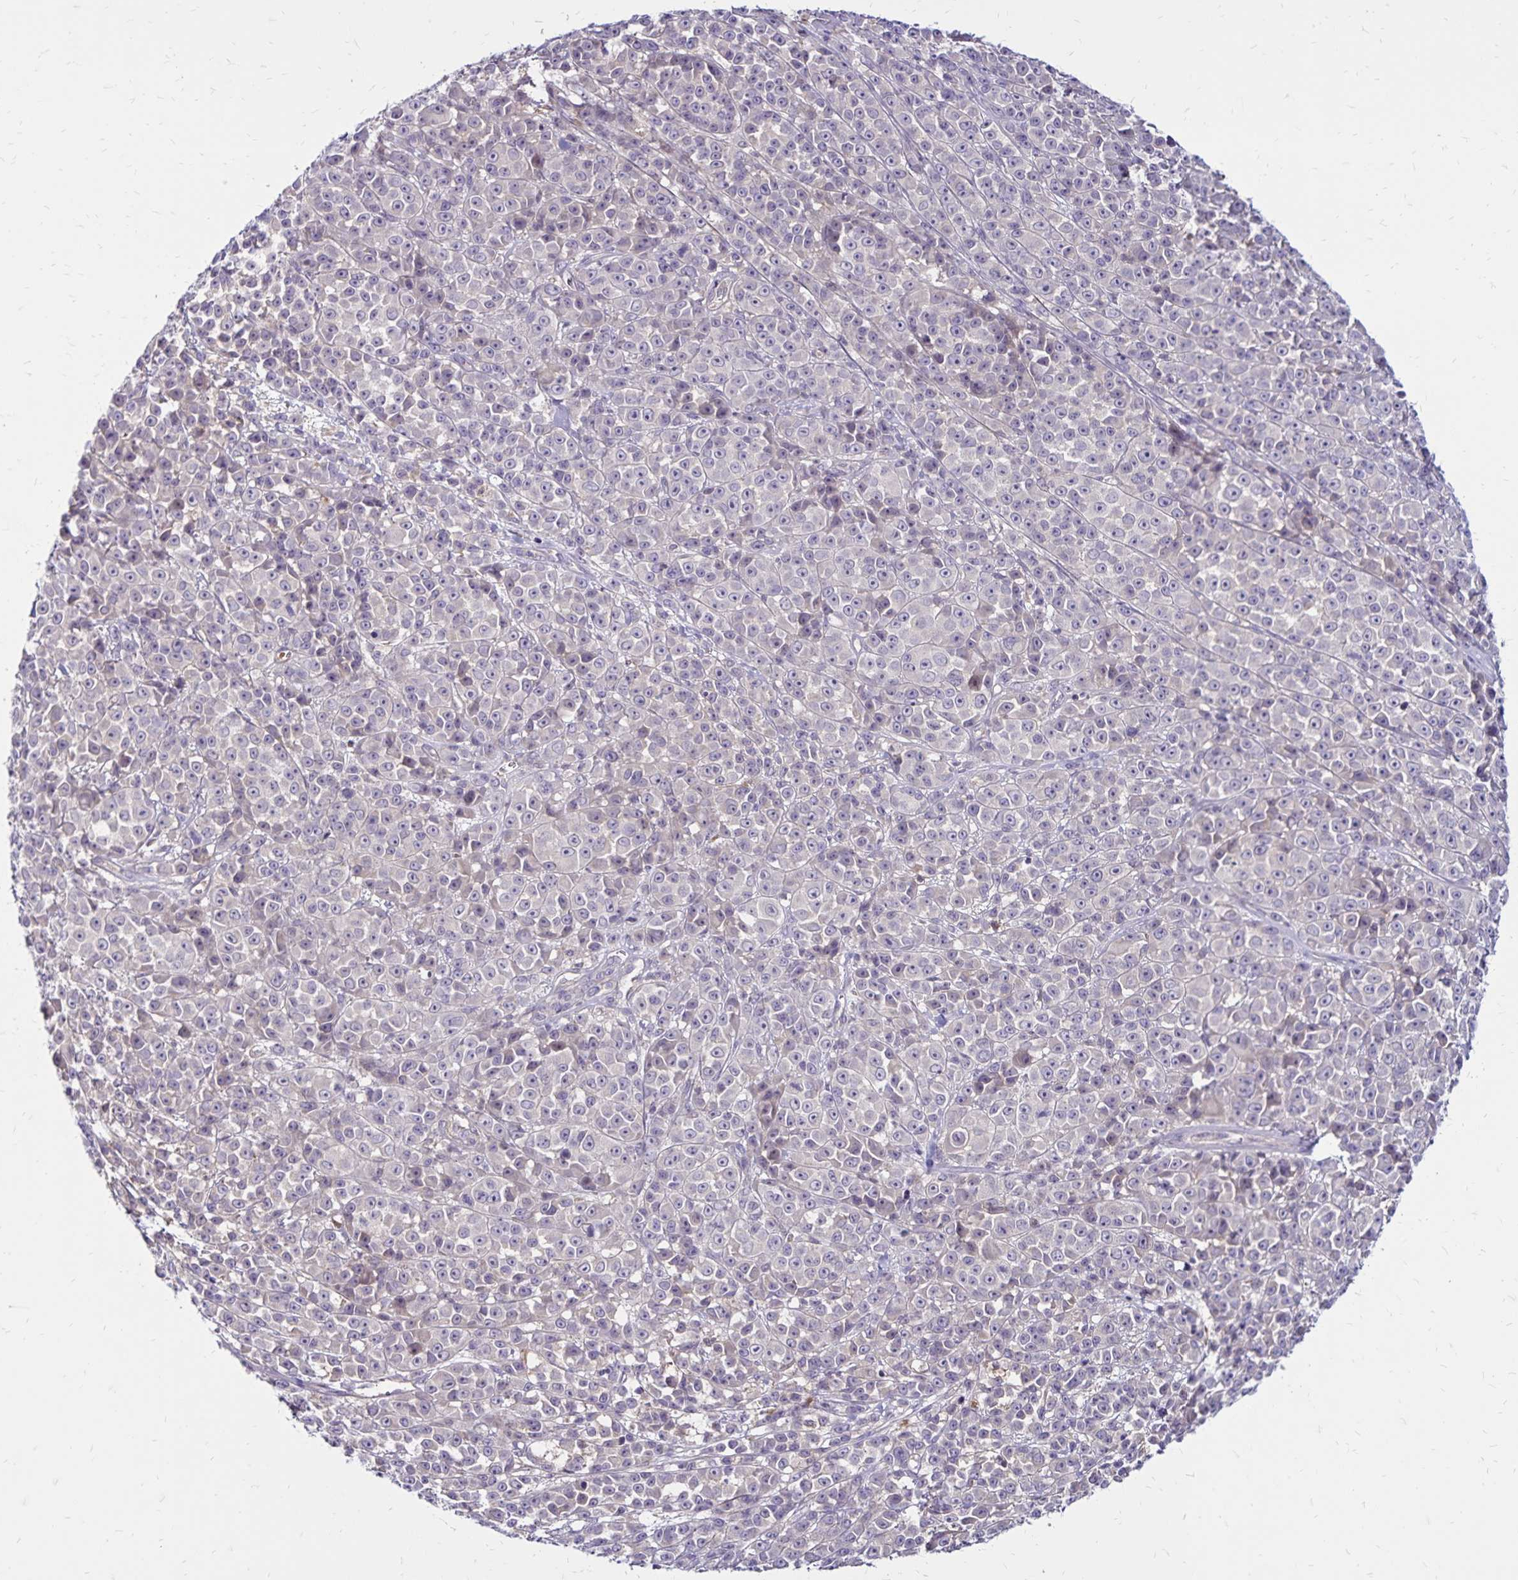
{"staining": {"intensity": "negative", "quantity": "none", "location": "none"}, "tissue": "melanoma", "cell_type": "Tumor cells", "image_type": "cancer", "snomed": [{"axis": "morphology", "description": "Malignant melanoma, NOS"}, {"axis": "topography", "description": "Skin"}, {"axis": "topography", "description": "Skin of back"}], "caption": "An image of human melanoma is negative for staining in tumor cells.", "gene": "FSD1", "patient": {"sex": "male", "age": 91}}